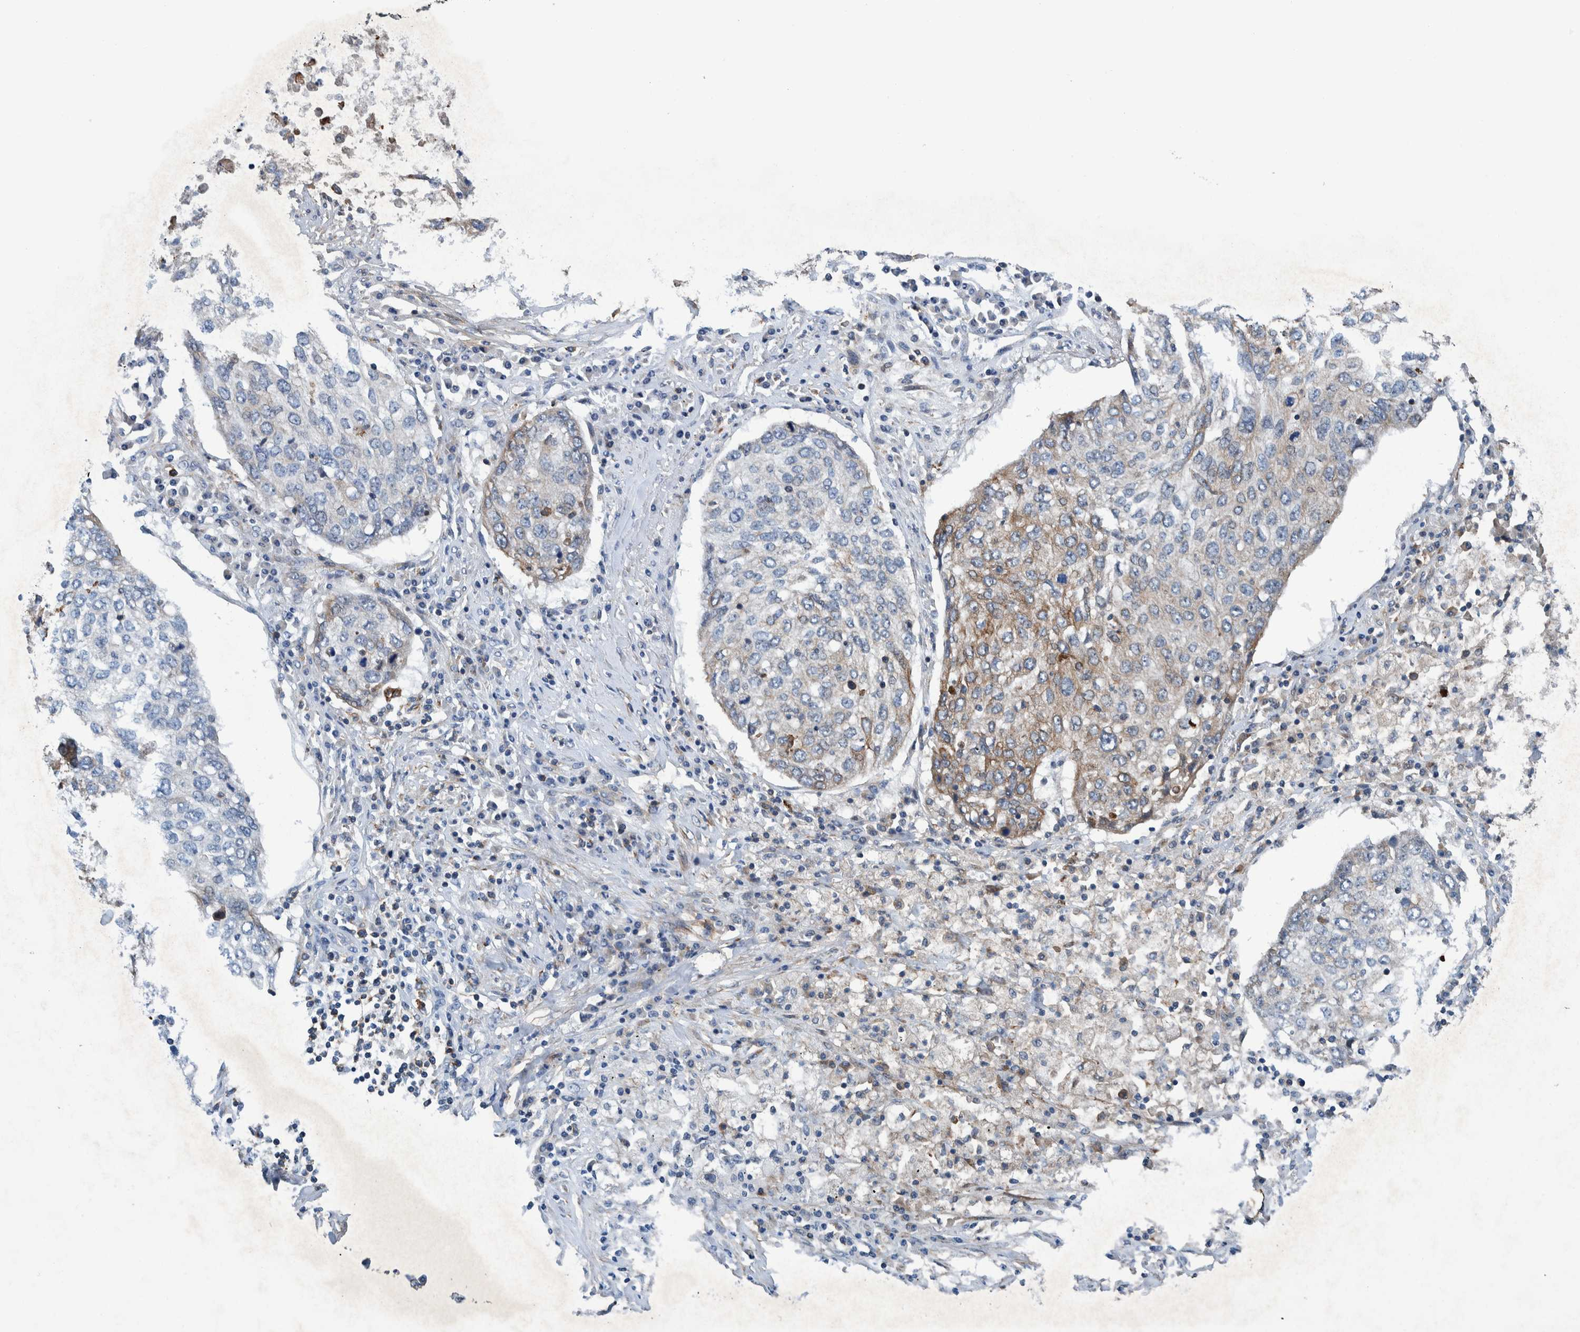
{"staining": {"intensity": "moderate", "quantity": "<25%", "location": "cytoplasmic/membranous"}, "tissue": "lung cancer", "cell_type": "Tumor cells", "image_type": "cancer", "snomed": [{"axis": "morphology", "description": "Squamous cell carcinoma, NOS"}, {"axis": "topography", "description": "Lung"}], "caption": "Brown immunohistochemical staining in lung cancer demonstrates moderate cytoplasmic/membranous positivity in about <25% of tumor cells.", "gene": "MKS1", "patient": {"sex": "female", "age": 63}}